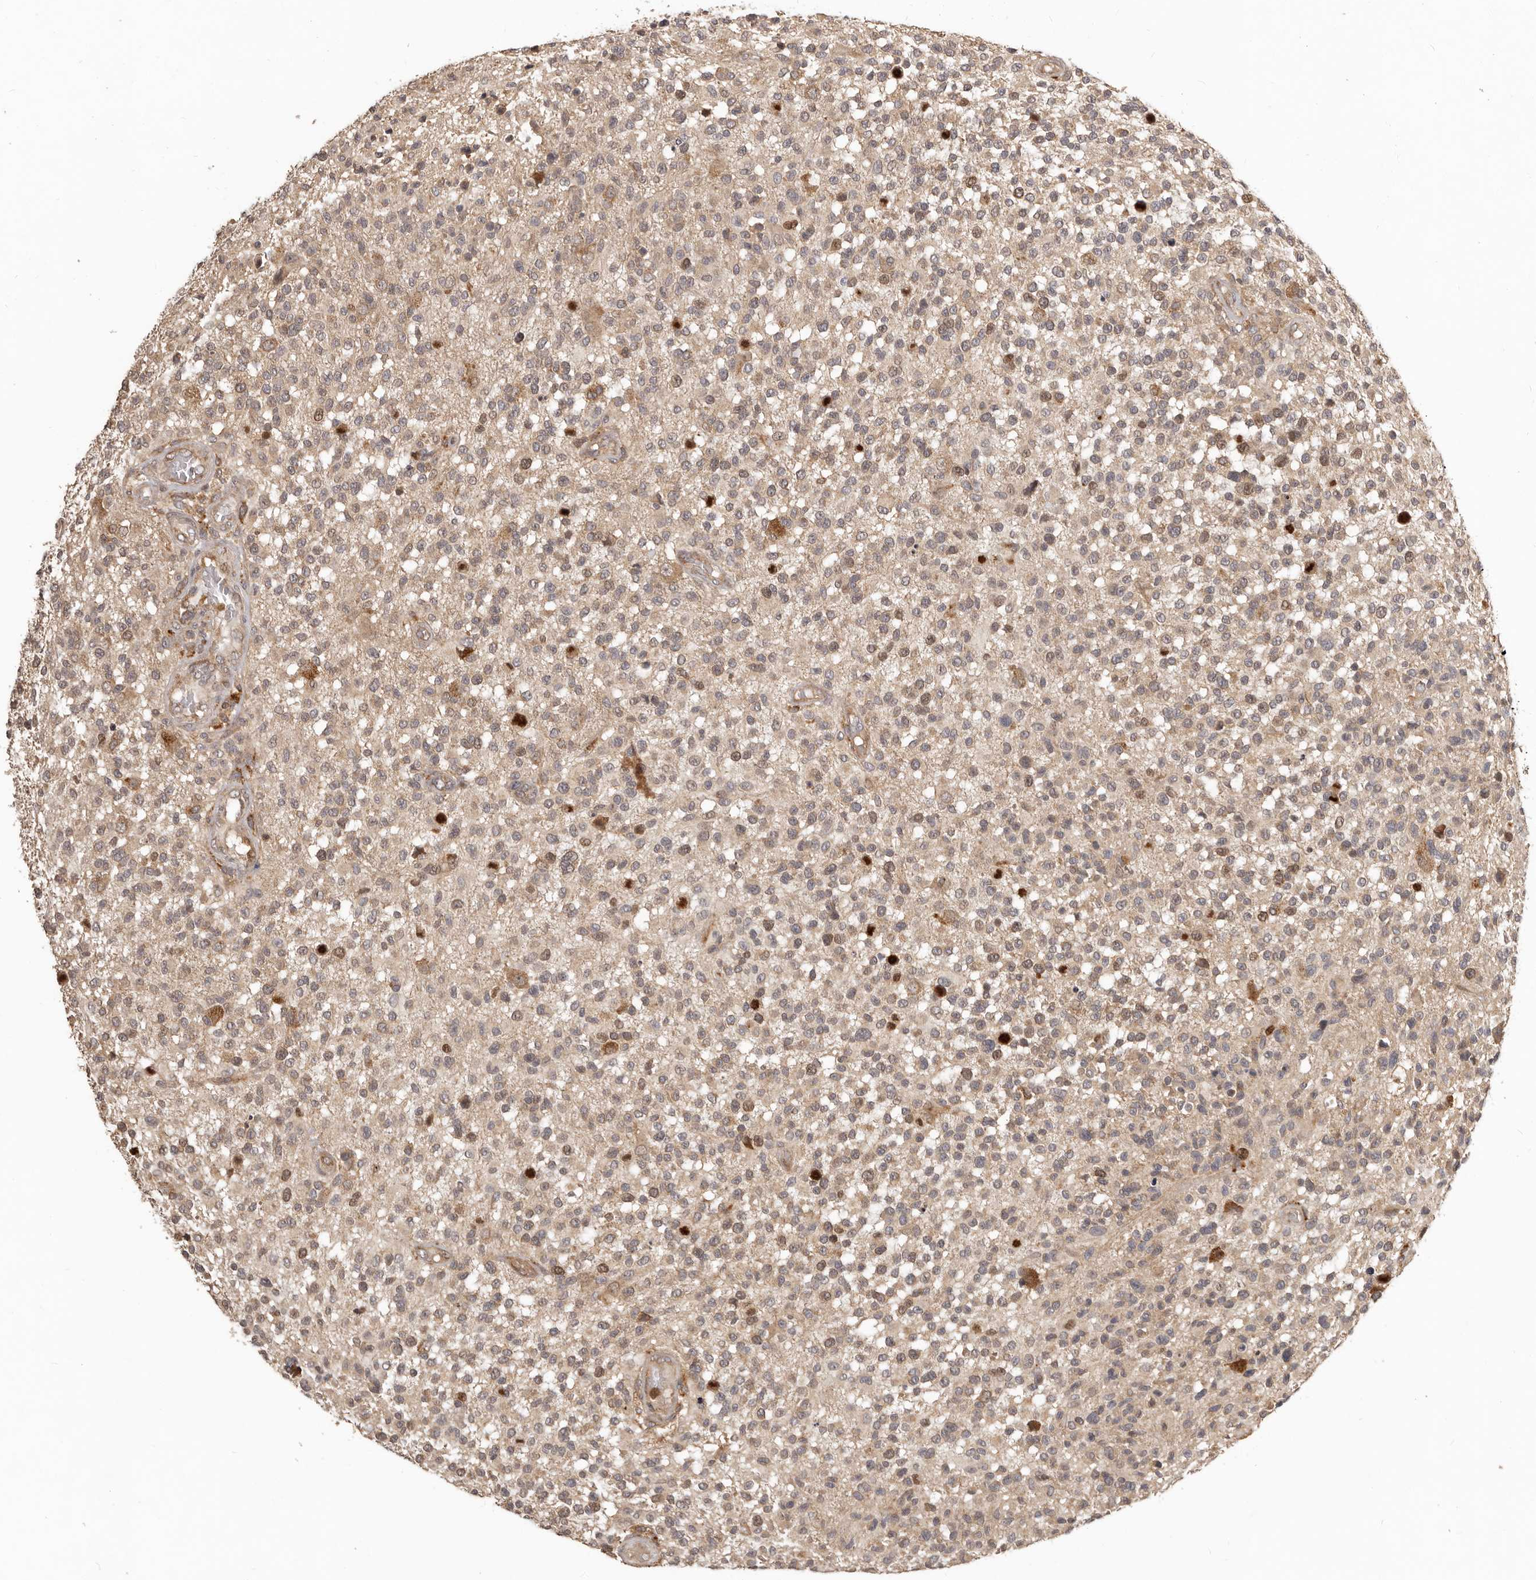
{"staining": {"intensity": "weak", "quantity": "25%-75%", "location": "cytoplasmic/membranous"}, "tissue": "glioma", "cell_type": "Tumor cells", "image_type": "cancer", "snomed": [{"axis": "morphology", "description": "Glioma, malignant, High grade"}, {"axis": "morphology", "description": "Glioblastoma, NOS"}, {"axis": "topography", "description": "Brain"}], "caption": "Glioma tissue exhibits weak cytoplasmic/membranous expression in approximately 25%-75% of tumor cells, visualized by immunohistochemistry.", "gene": "RNF187", "patient": {"sex": "male", "age": 60}}